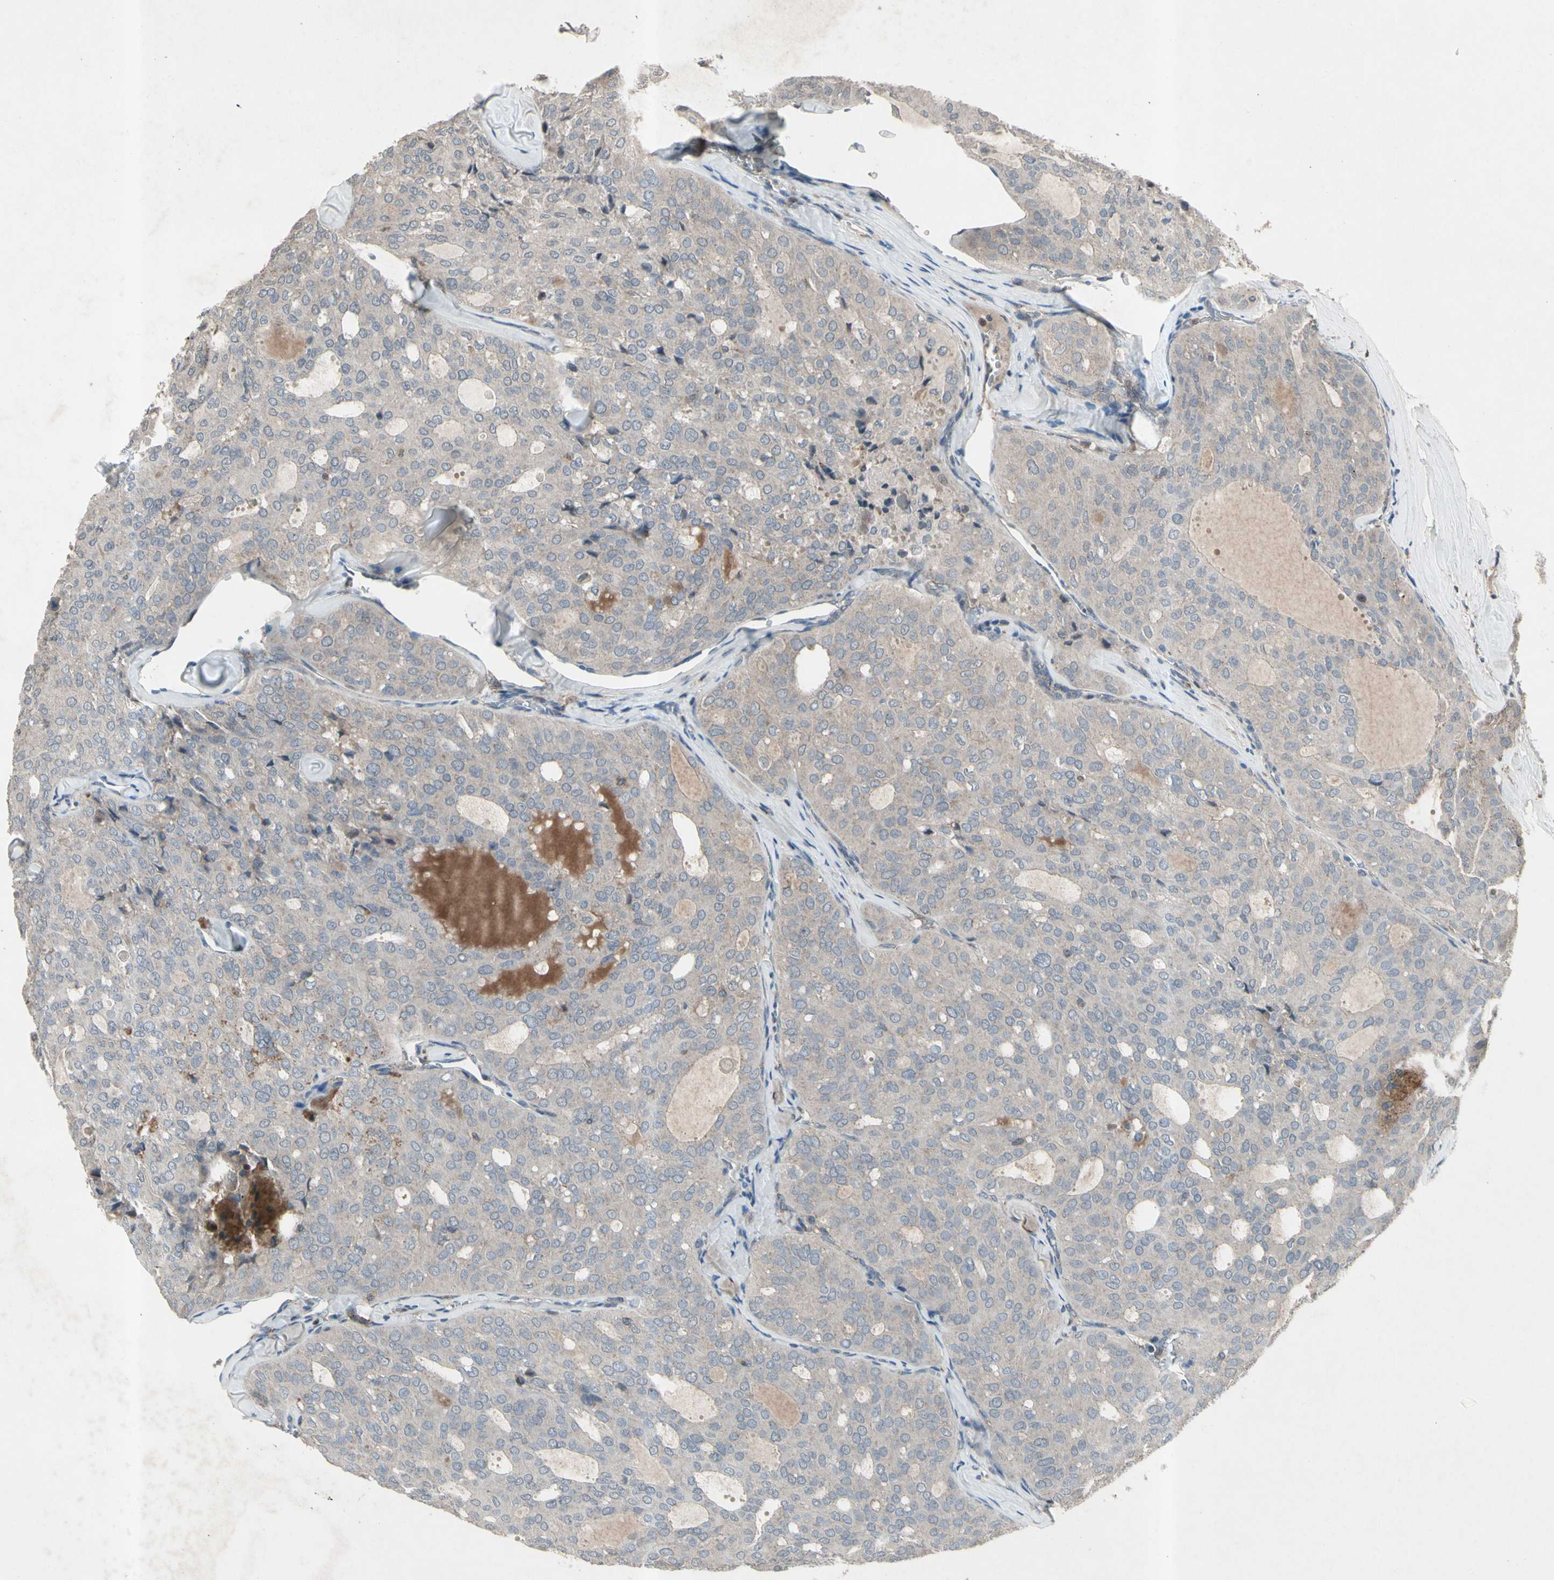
{"staining": {"intensity": "negative", "quantity": "none", "location": "none"}, "tissue": "thyroid cancer", "cell_type": "Tumor cells", "image_type": "cancer", "snomed": [{"axis": "morphology", "description": "Follicular adenoma carcinoma, NOS"}, {"axis": "topography", "description": "Thyroid gland"}], "caption": "An image of human thyroid cancer (follicular adenoma carcinoma) is negative for staining in tumor cells. Brightfield microscopy of immunohistochemistry (IHC) stained with DAB (brown) and hematoxylin (blue), captured at high magnification.", "gene": "NMI", "patient": {"sex": "male", "age": 75}}